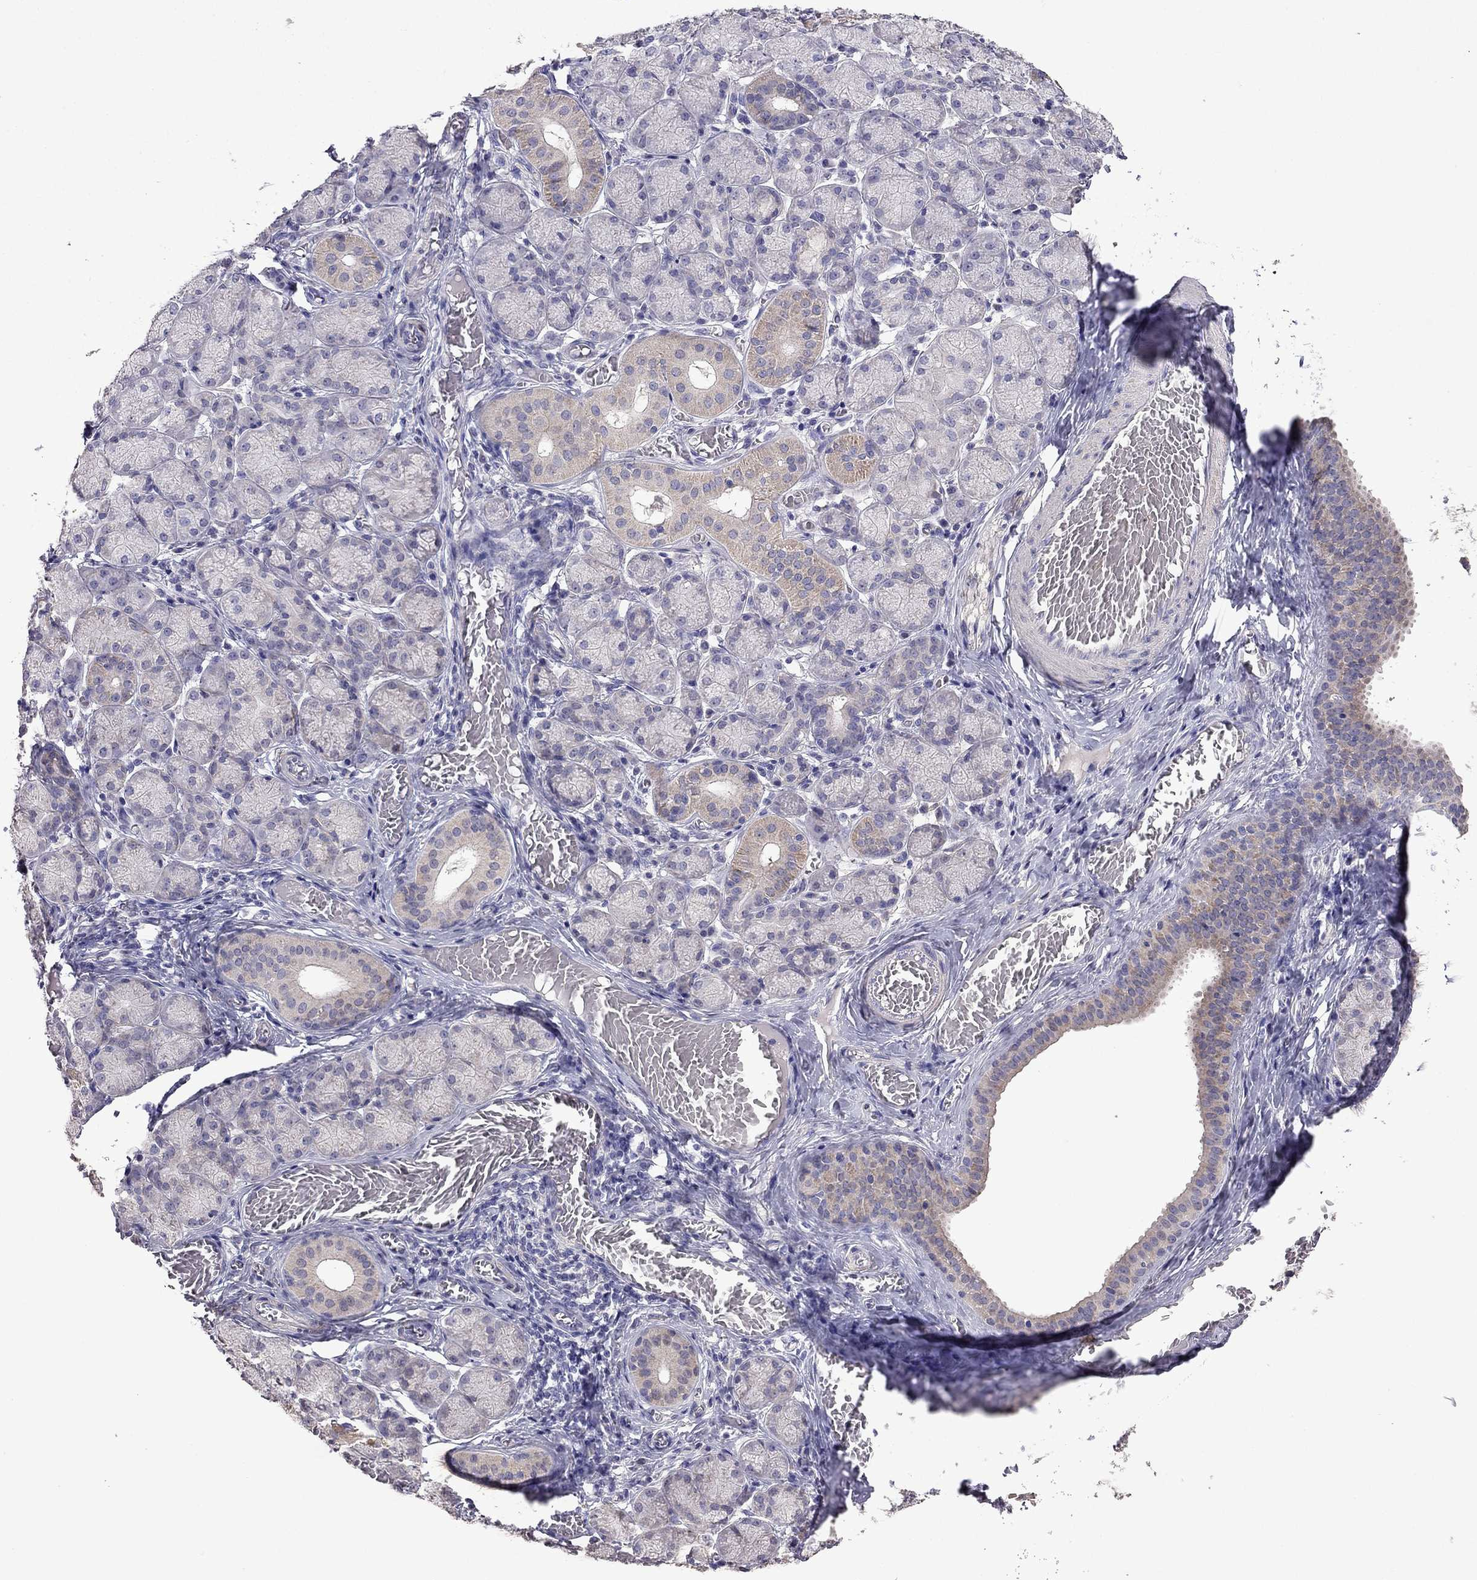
{"staining": {"intensity": "weak", "quantity": "<25%", "location": "cytoplasmic/membranous"}, "tissue": "salivary gland", "cell_type": "Glandular cells", "image_type": "normal", "snomed": [{"axis": "morphology", "description": "Normal tissue, NOS"}, {"axis": "topography", "description": "Salivary gland"}, {"axis": "topography", "description": "Peripheral nerve tissue"}], "caption": "High power microscopy micrograph of an IHC histopathology image of benign salivary gland, revealing no significant staining in glandular cells.", "gene": "AK5", "patient": {"sex": "female", "age": 24}}